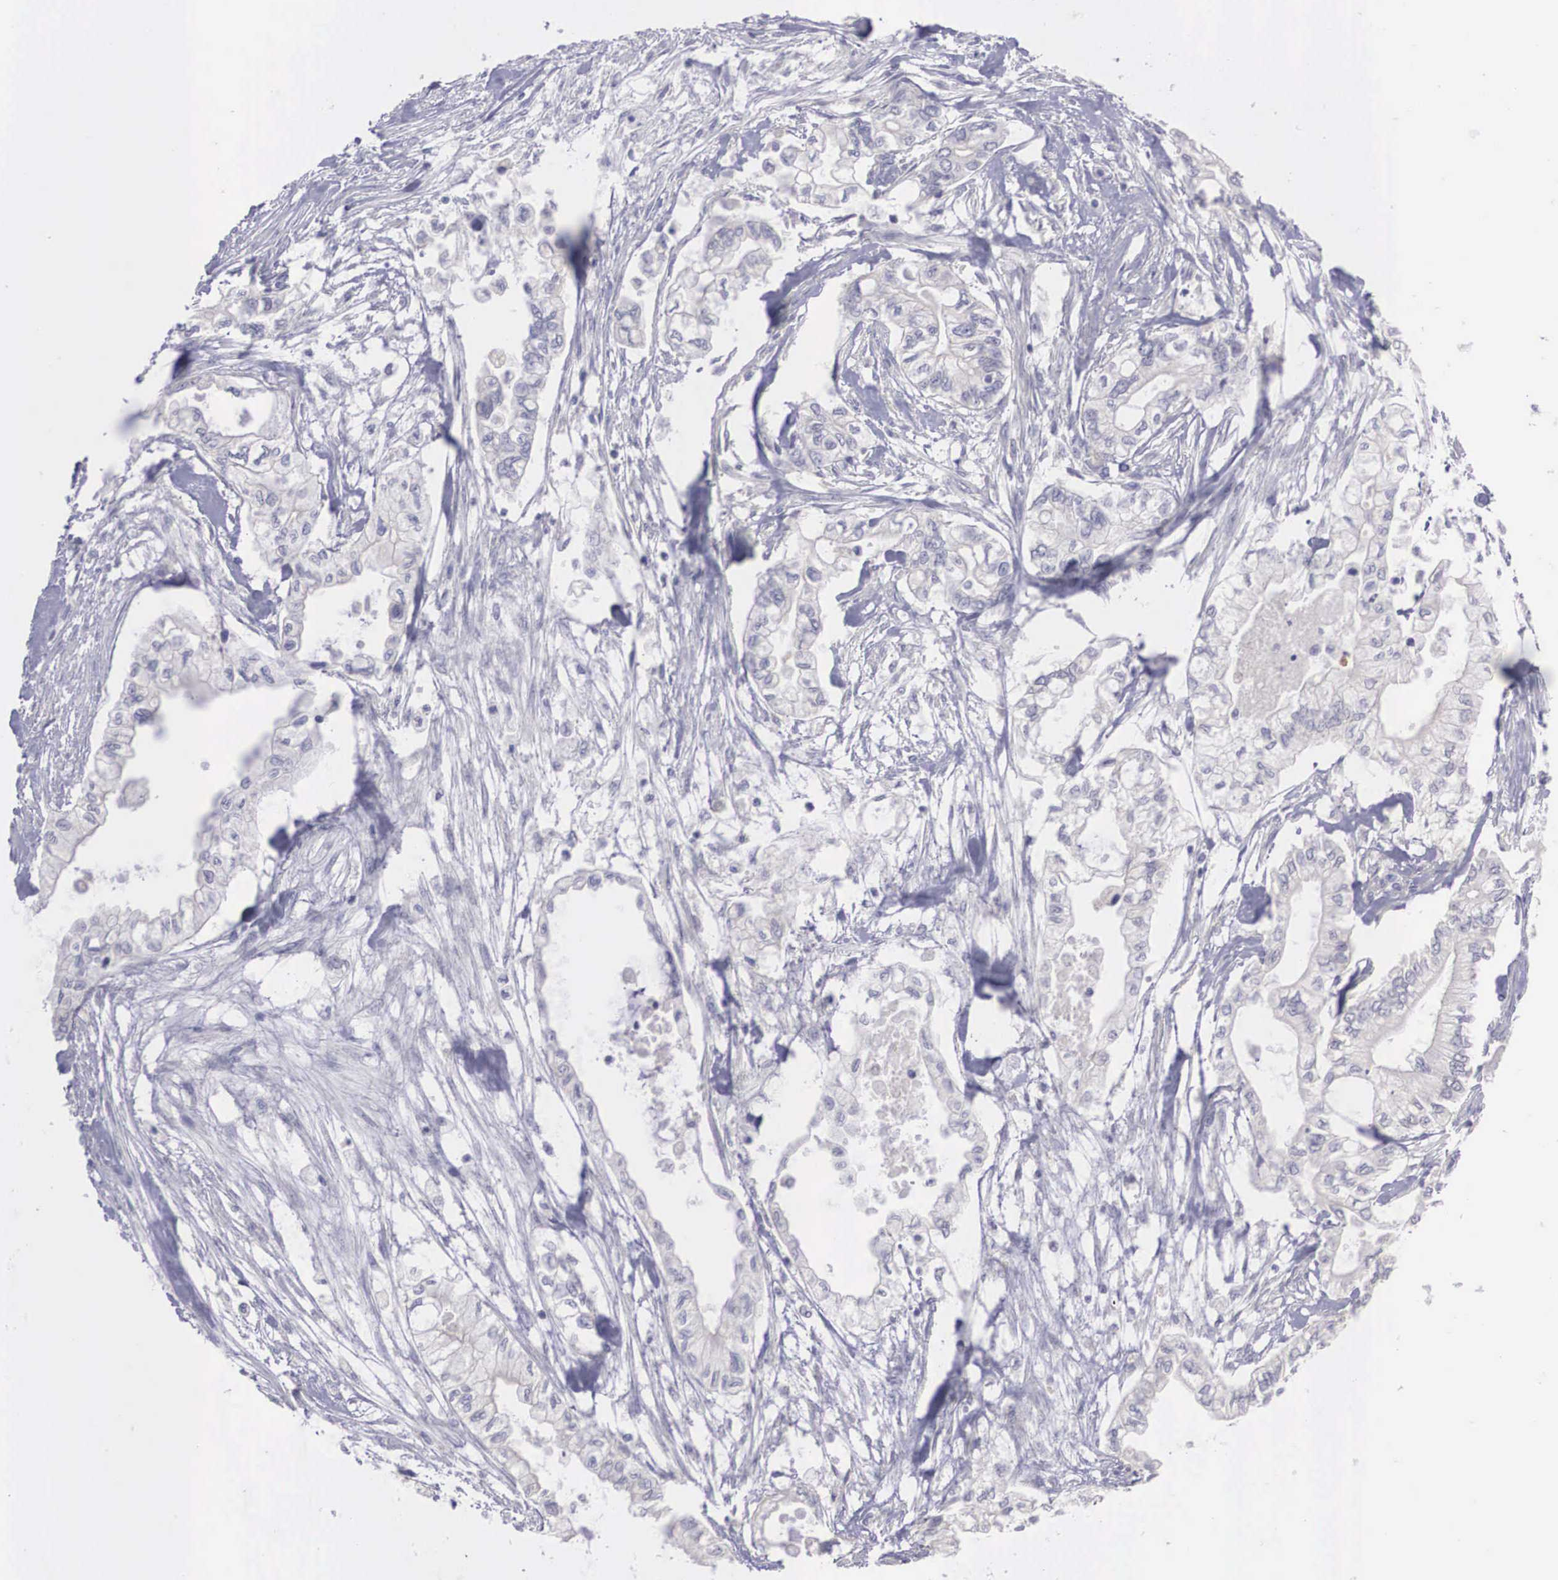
{"staining": {"intensity": "negative", "quantity": "none", "location": "none"}, "tissue": "pancreatic cancer", "cell_type": "Tumor cells", "image_type": "cancer", "snomed": [{"axis": "morphology", "description": "Adenocarcinoma, NOS"}, {"axis": "topography", "description": "Pancreas"}], "caption": "DAB immunohistochemical staining of human pancreatic cancer exhibits no significant staining in tumor cells.", "gene": "REPS2", "patient": {"sex": "male", "age": 79}}